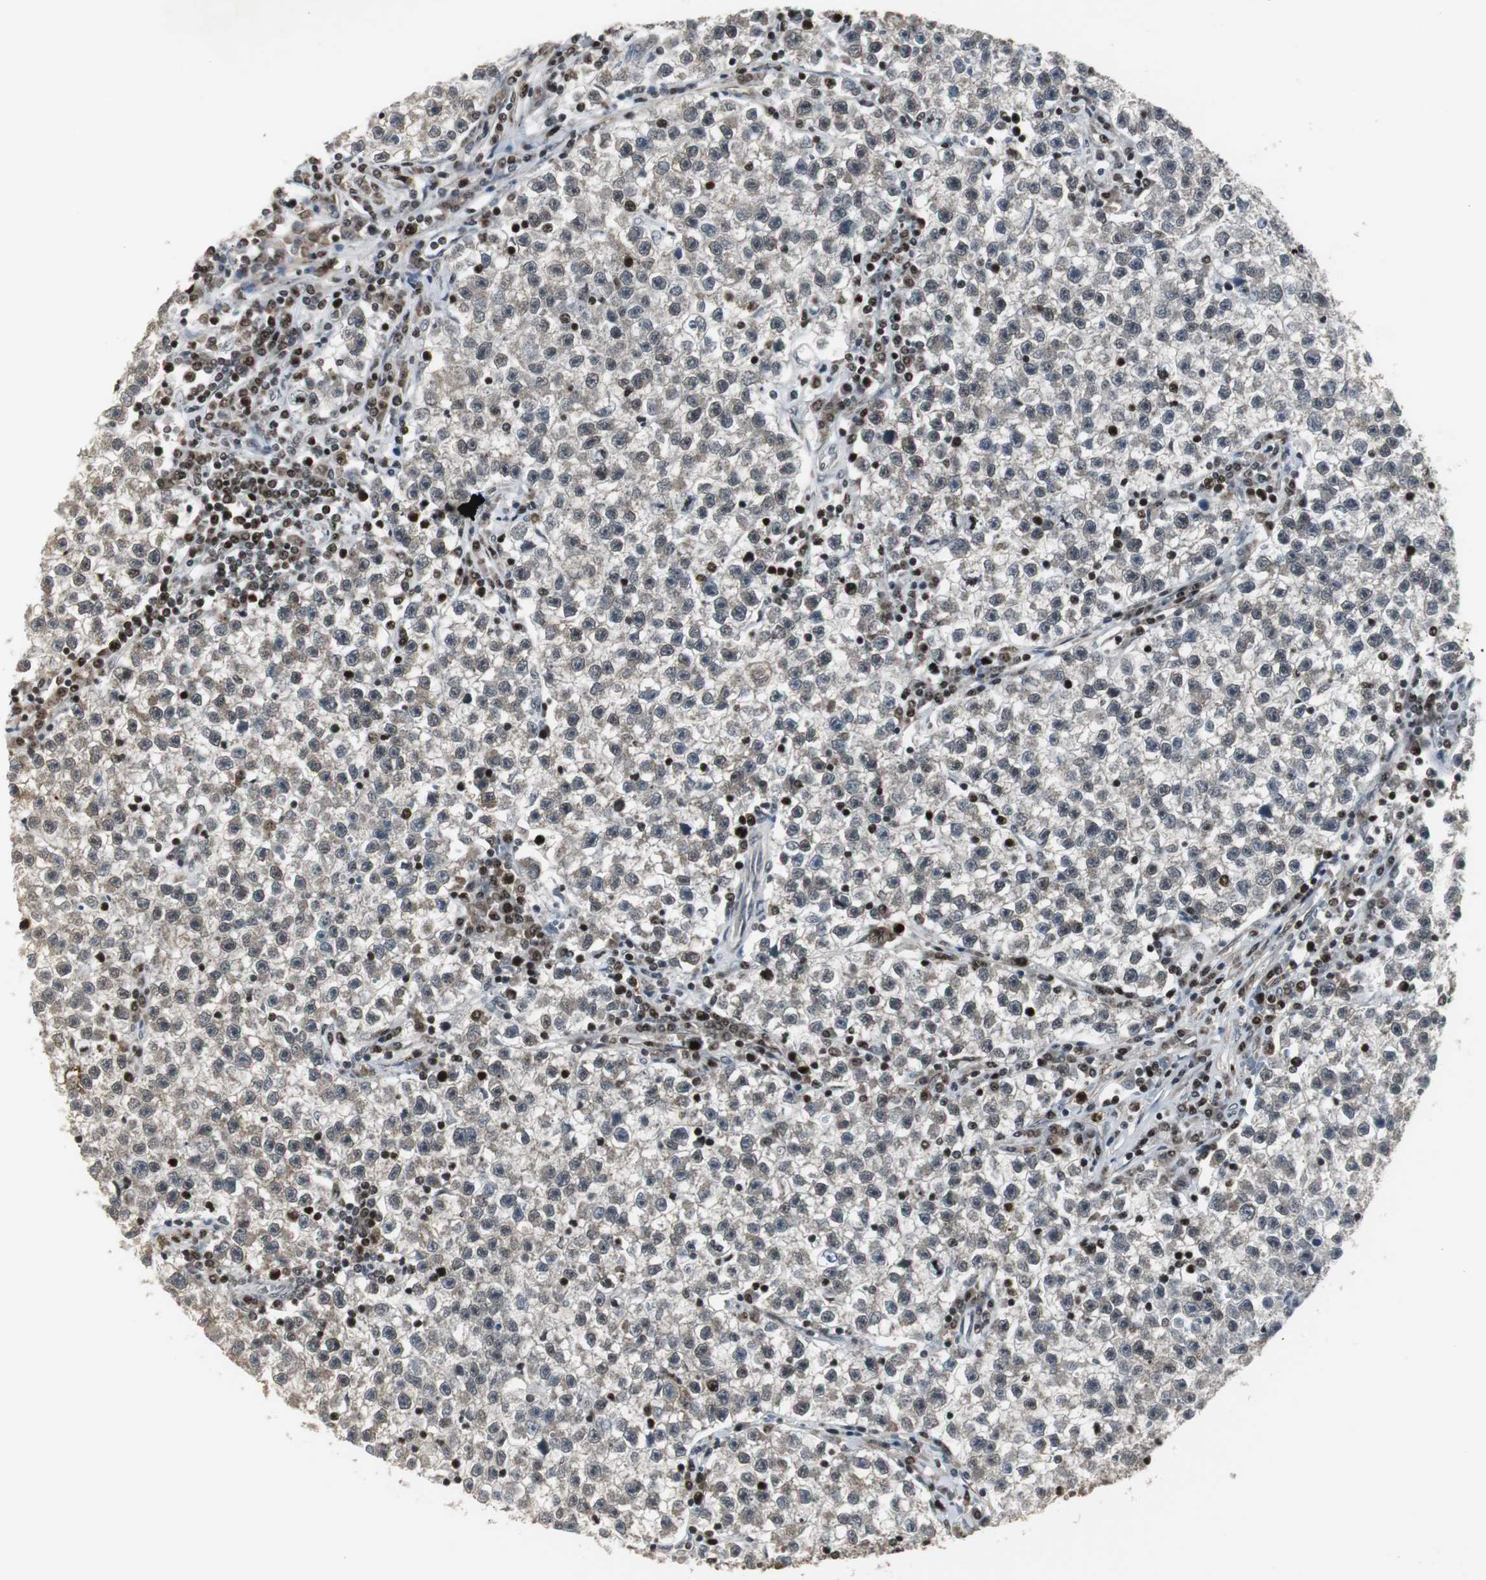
{"staining": {"intensity": "weak", "quantity": "25%-75%", "location": "cytoplasmic/membranous"}, "tissue": "testis cancer", "cell_type": "Tumor cells", "image_type": "cancer", "snomed": [{"axis": "morphology", "description": "Seminoma, NOS"}, {"axis": "topography", "description": "Testis"}], "caption": "A high-resolution photomicrograph shows immunohistochemistry staining of testis seminoma, which exhibits weak cytoplasmic/membranous staining in about 25%-75% of tumor cells. Using DAB (brown) and hematoxylin (blue) stains, captured at high magnification using brightfield microscopy.", "gene": "MPG", "patient": {"sex": "male", "age": 22}}